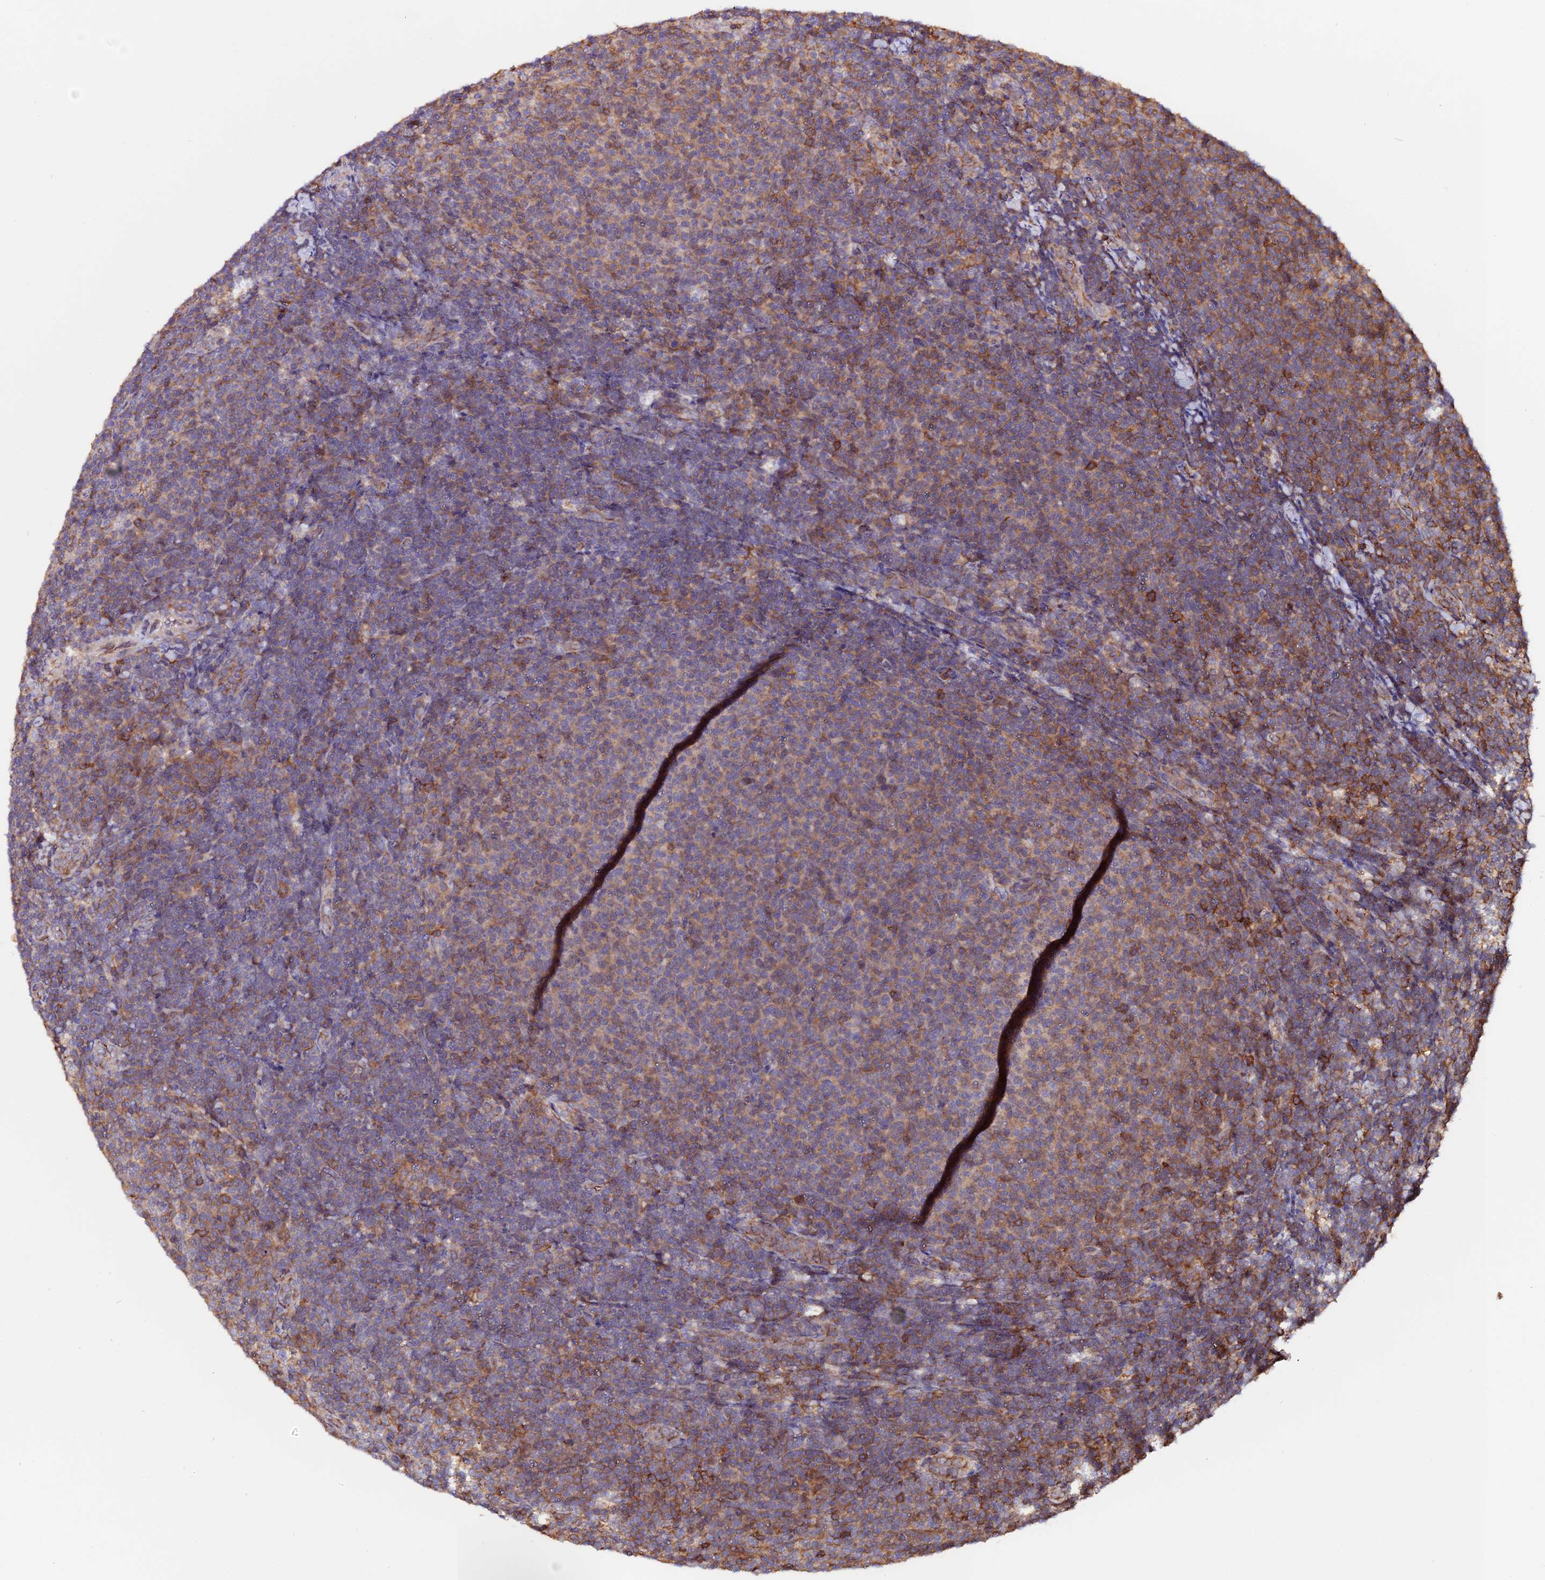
{"staining": {"intensity": "moderate", "quantity": ">75%", "location": "cytoplasmic/membranous"}, "tissue": "lymphoma", "cell_type": "Tumor cells", "image_type": "cancer", "snomed": [{"axis": "morphology", "description": "Malignant lymphoma, non-Hodgkin's type, Low grade"}, {"axis": "topography", "description": "Lymph node"}], "caption": "IHC of lymphoma reveals medium levels of moderate cytoplasmic/membranous expression in approximately >75% of tumor cells.", "gene": "USP17L15", "patient": {"sex": "male", "age": 66}}